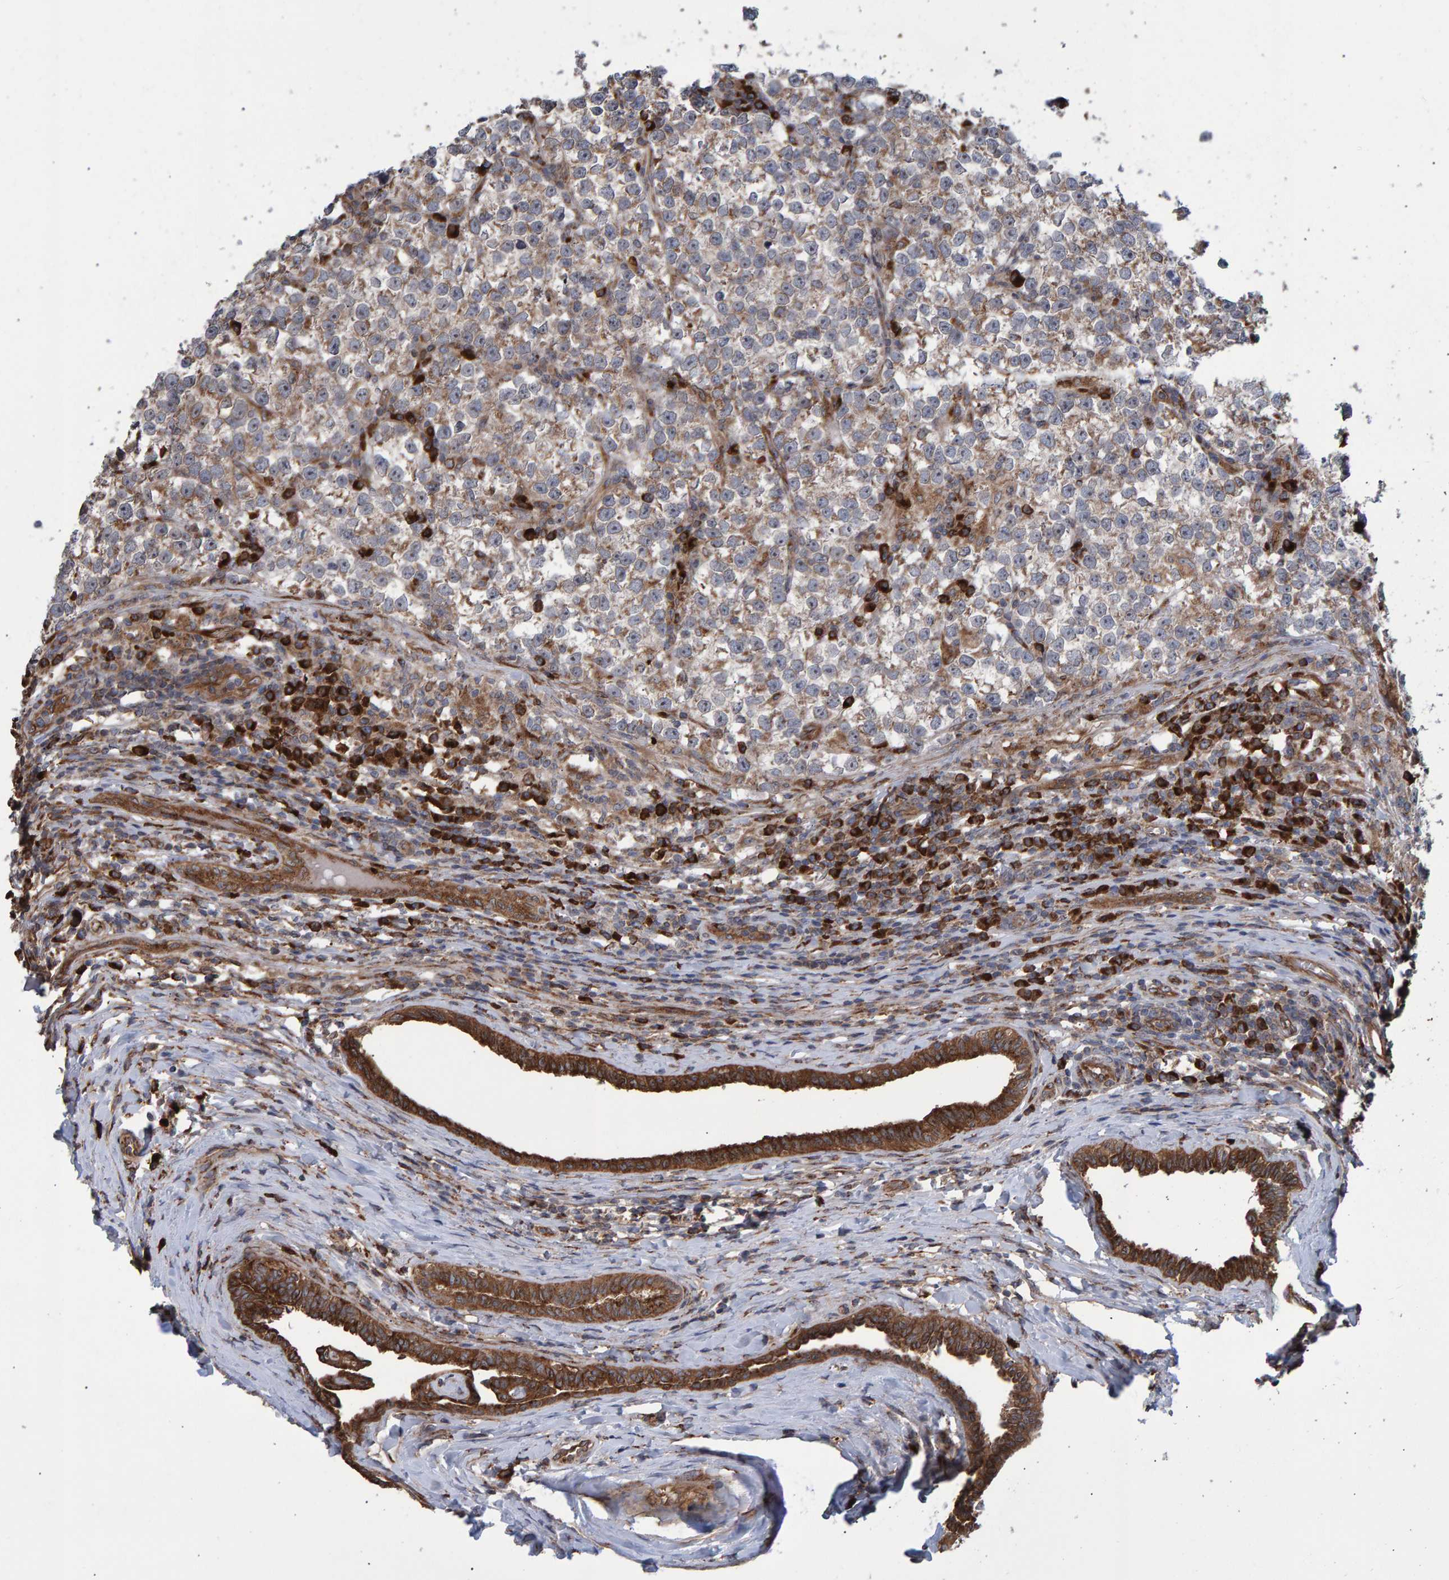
{"staining": {"intensity": "weak", "quantity": ">75%", "location": "cytoplasmic/membranous"}, "tissue": "testis cancer", "cell_type": "Tumor cells", "image_type": "cancer", "snomed": [{"axis": "morphology", "description": "Normal tissue, NOS"}, {"axis": "morphology", "description": "Seminoma, NOS"}, {"axis": "topography", "description": "Testis"}], "caption": "This is an image of IHC staining of testis seminoma, which shows weak positivity in the cytoplasmic/membranous of tumor cells.", "gene": "FAM117A", "patient": {"sex": "male", "age": 43}}